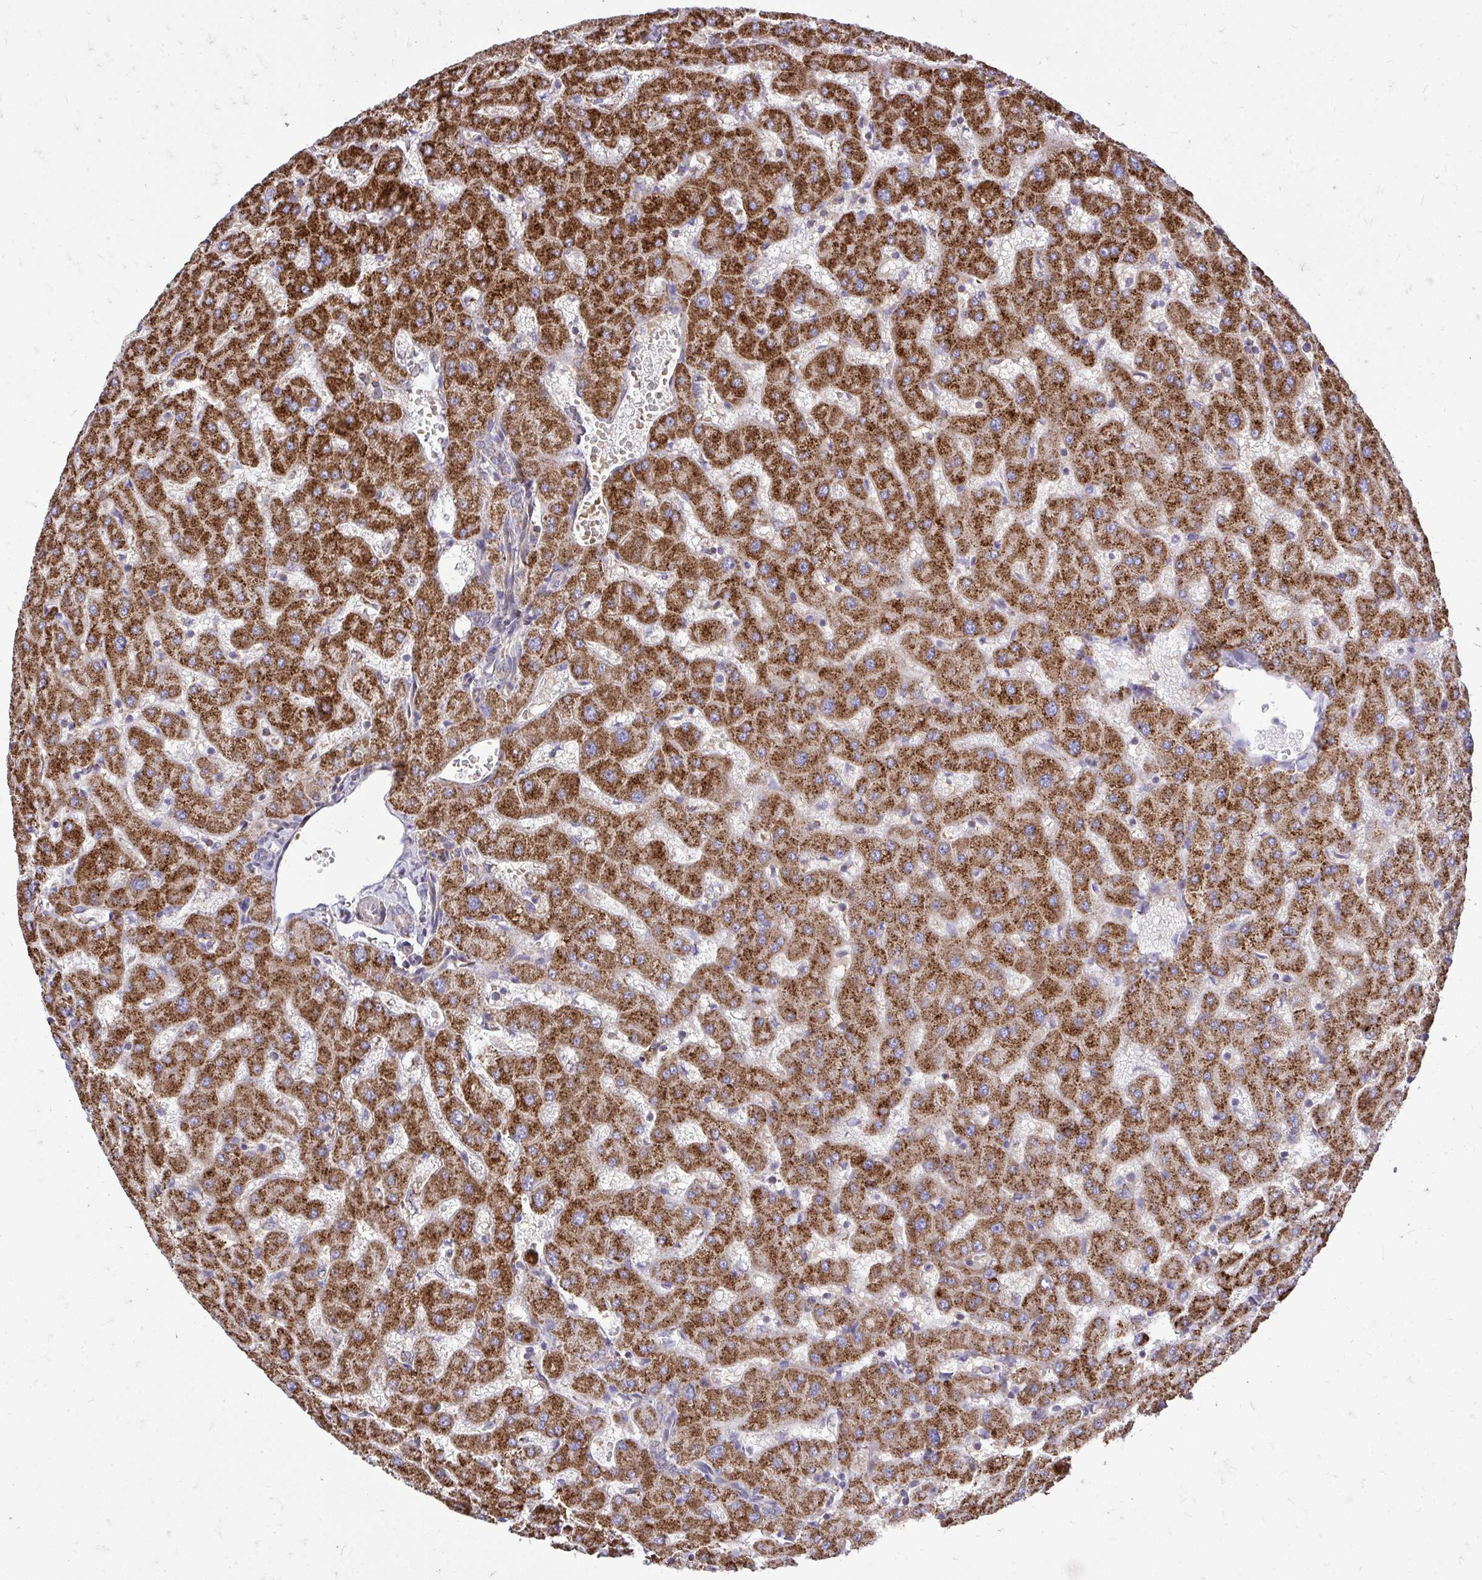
{"staining": {"intensity": "moderate", "quantity": ">75%", "location": "cytoplasmic/membranous"}, "tissue": "liver", "cell_type": "Cholangiocytes", "image_type": "normal", "snomed": [{"axis": "morphology", "description": "Normal tissue, NOS"}, {"axis": "topography", "description": "Liver"}], "caption": "A photomicrograph of human liver stained for a protein reveals moderate cytoplasmic/membranous brown staining in cholangiocytes. (DAB IHC with brightfield microscopy, high magnification).", "gene": "UBE2C", "patient": {"sex": "female", "age": 63}}